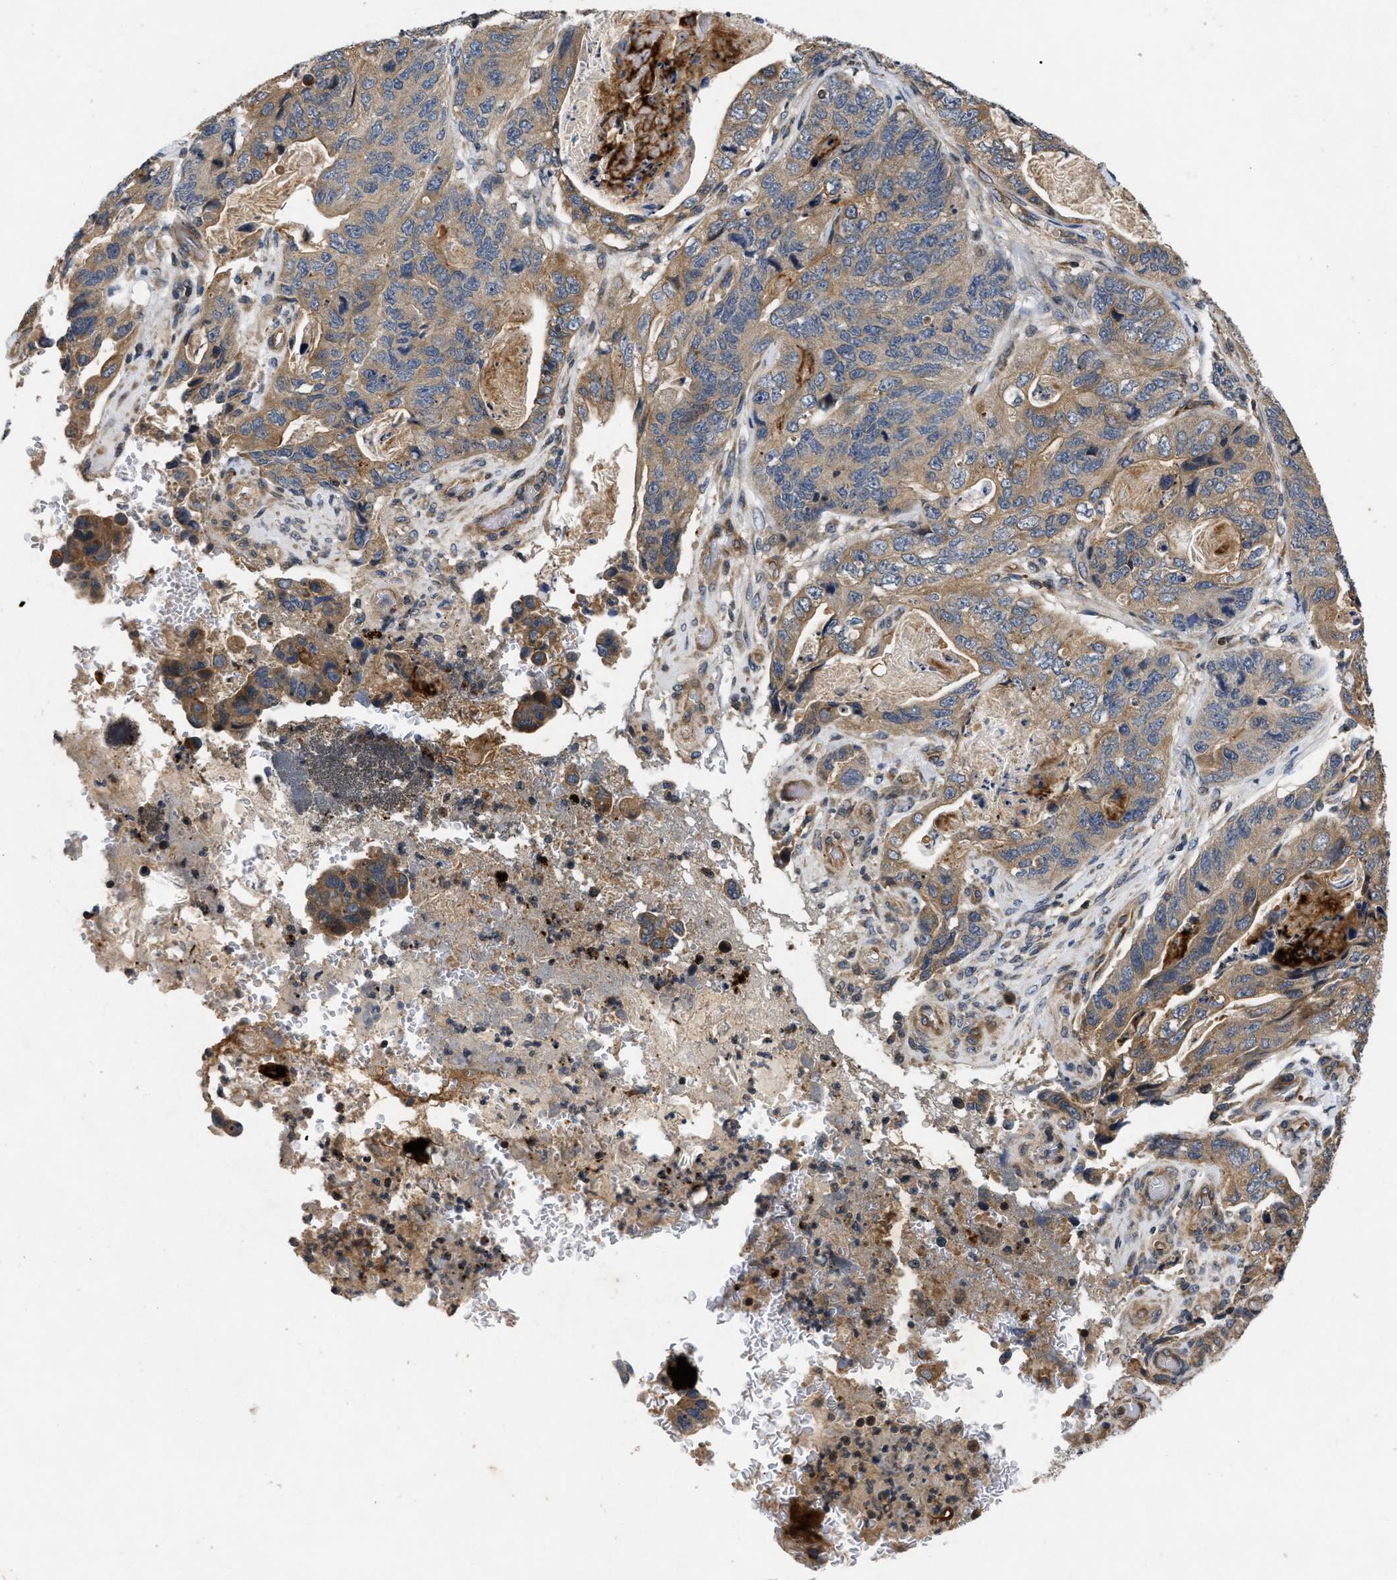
{"staining": {"intensity": "moderate", "quantity": ">75%", "location": "cytoplasmic/membranous"}, "tissue": "stomach cancer", "cell_type": "Tumor cells", "image_type": "cancer", "snomed": [{"axis": "morphology", "description": "Adenocarcinoma, NOS"}, {"axis": "topography", "description": "Stomach"}], "caption": "Immunohistochemical staining of human adenocarcinoma (stomach) displays medium levels of moderate cytoplasmic/membranous staining in about >75% of tumor cells.", "gene": "HMGCR", "patient": {"sex": "female", "age": 89}}